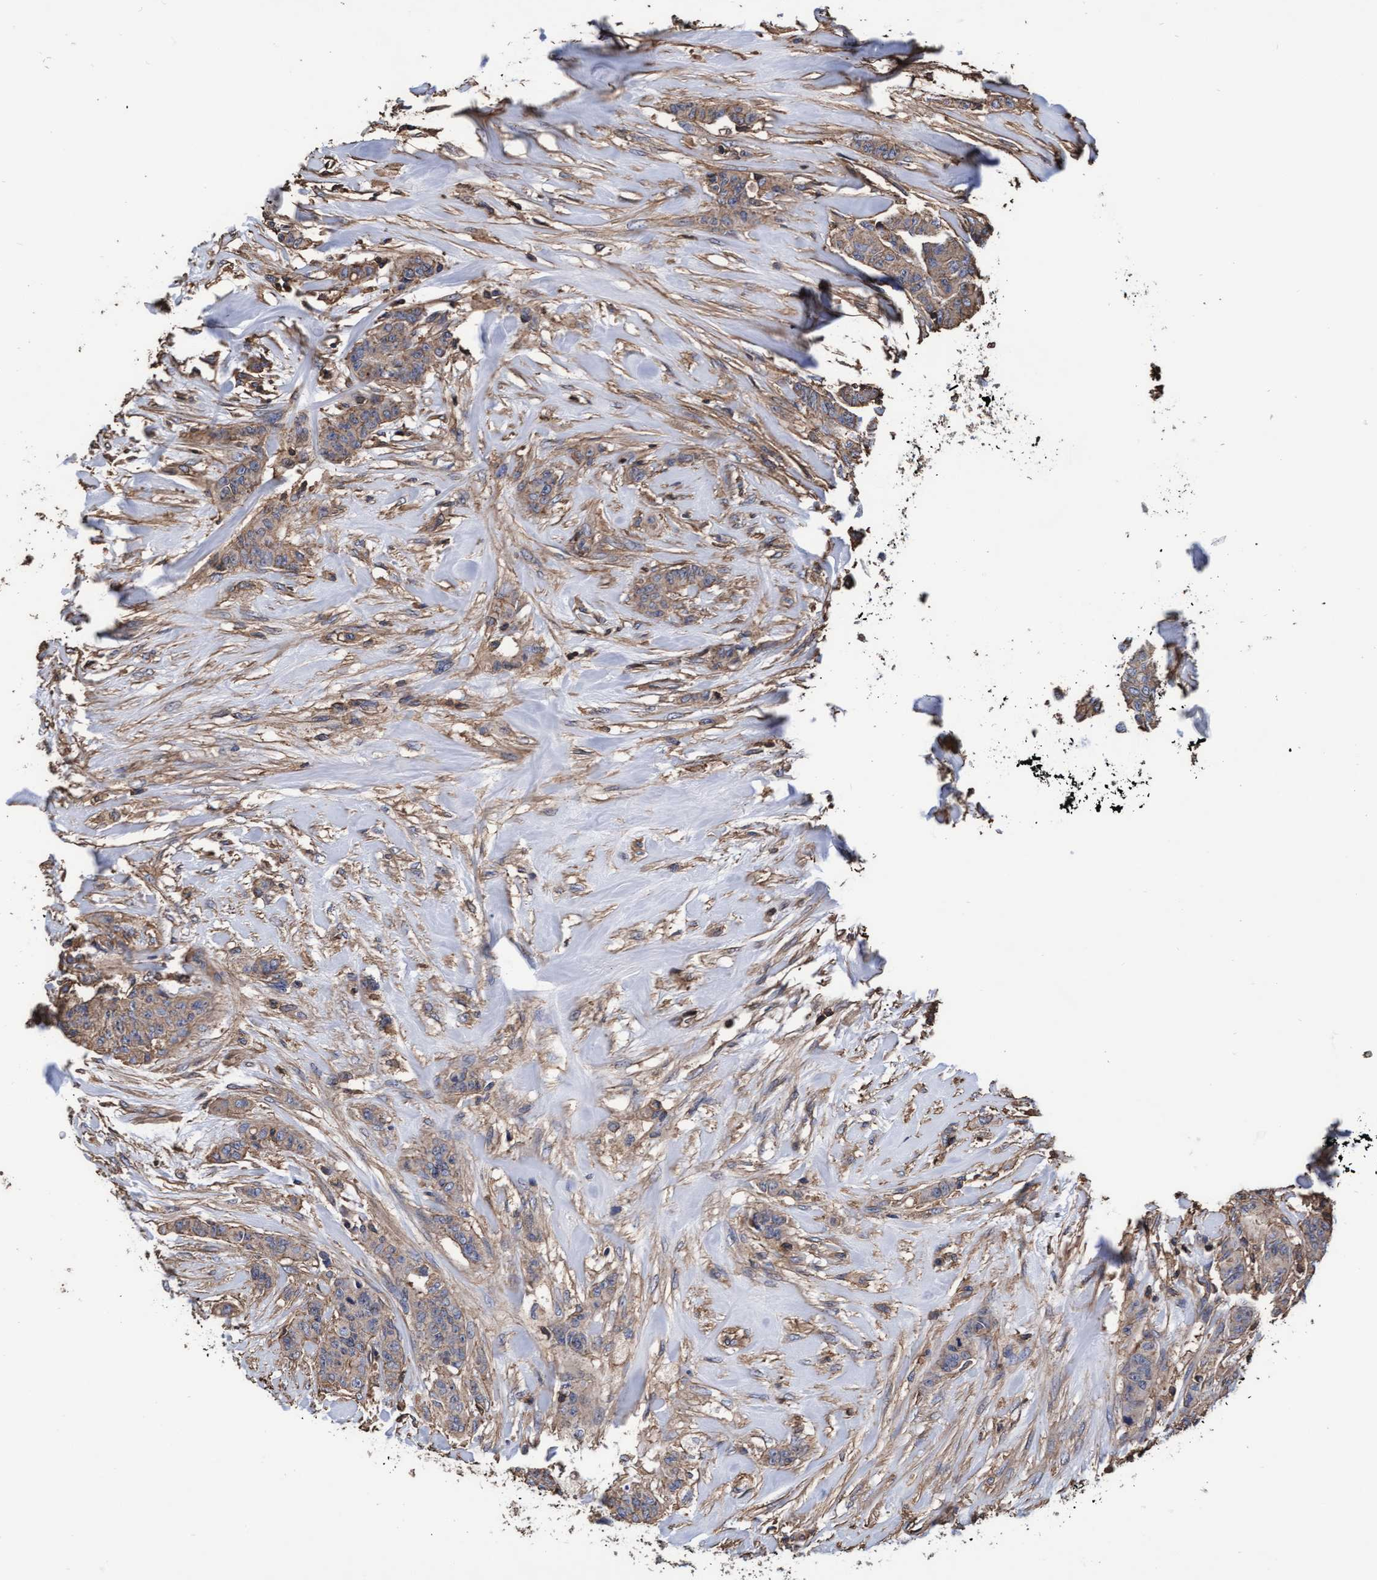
{"staining": {"intensity": "weak", "quantity": ">75%", "location": "cytoplasmic/membranous"}, "tissue": "breast cancer", "cell_type": "Tumor cells", "image_type": "cancer", "snomed": [{"axis": "morphology", "description": "Normal tissue, NOS"}, {"axis": "morphology", "description": "Duct carcinoma"}, {"axis": "topography", "description": "Breast"}], "caption": "Breast cancer tissue shows weak cytoplasmic/membranous expression in approximately >75% of tumor cells, visualized by immunohistochemistry.", "gene": "GRHPR", "patient": {"sex": "female", "age": 40}}